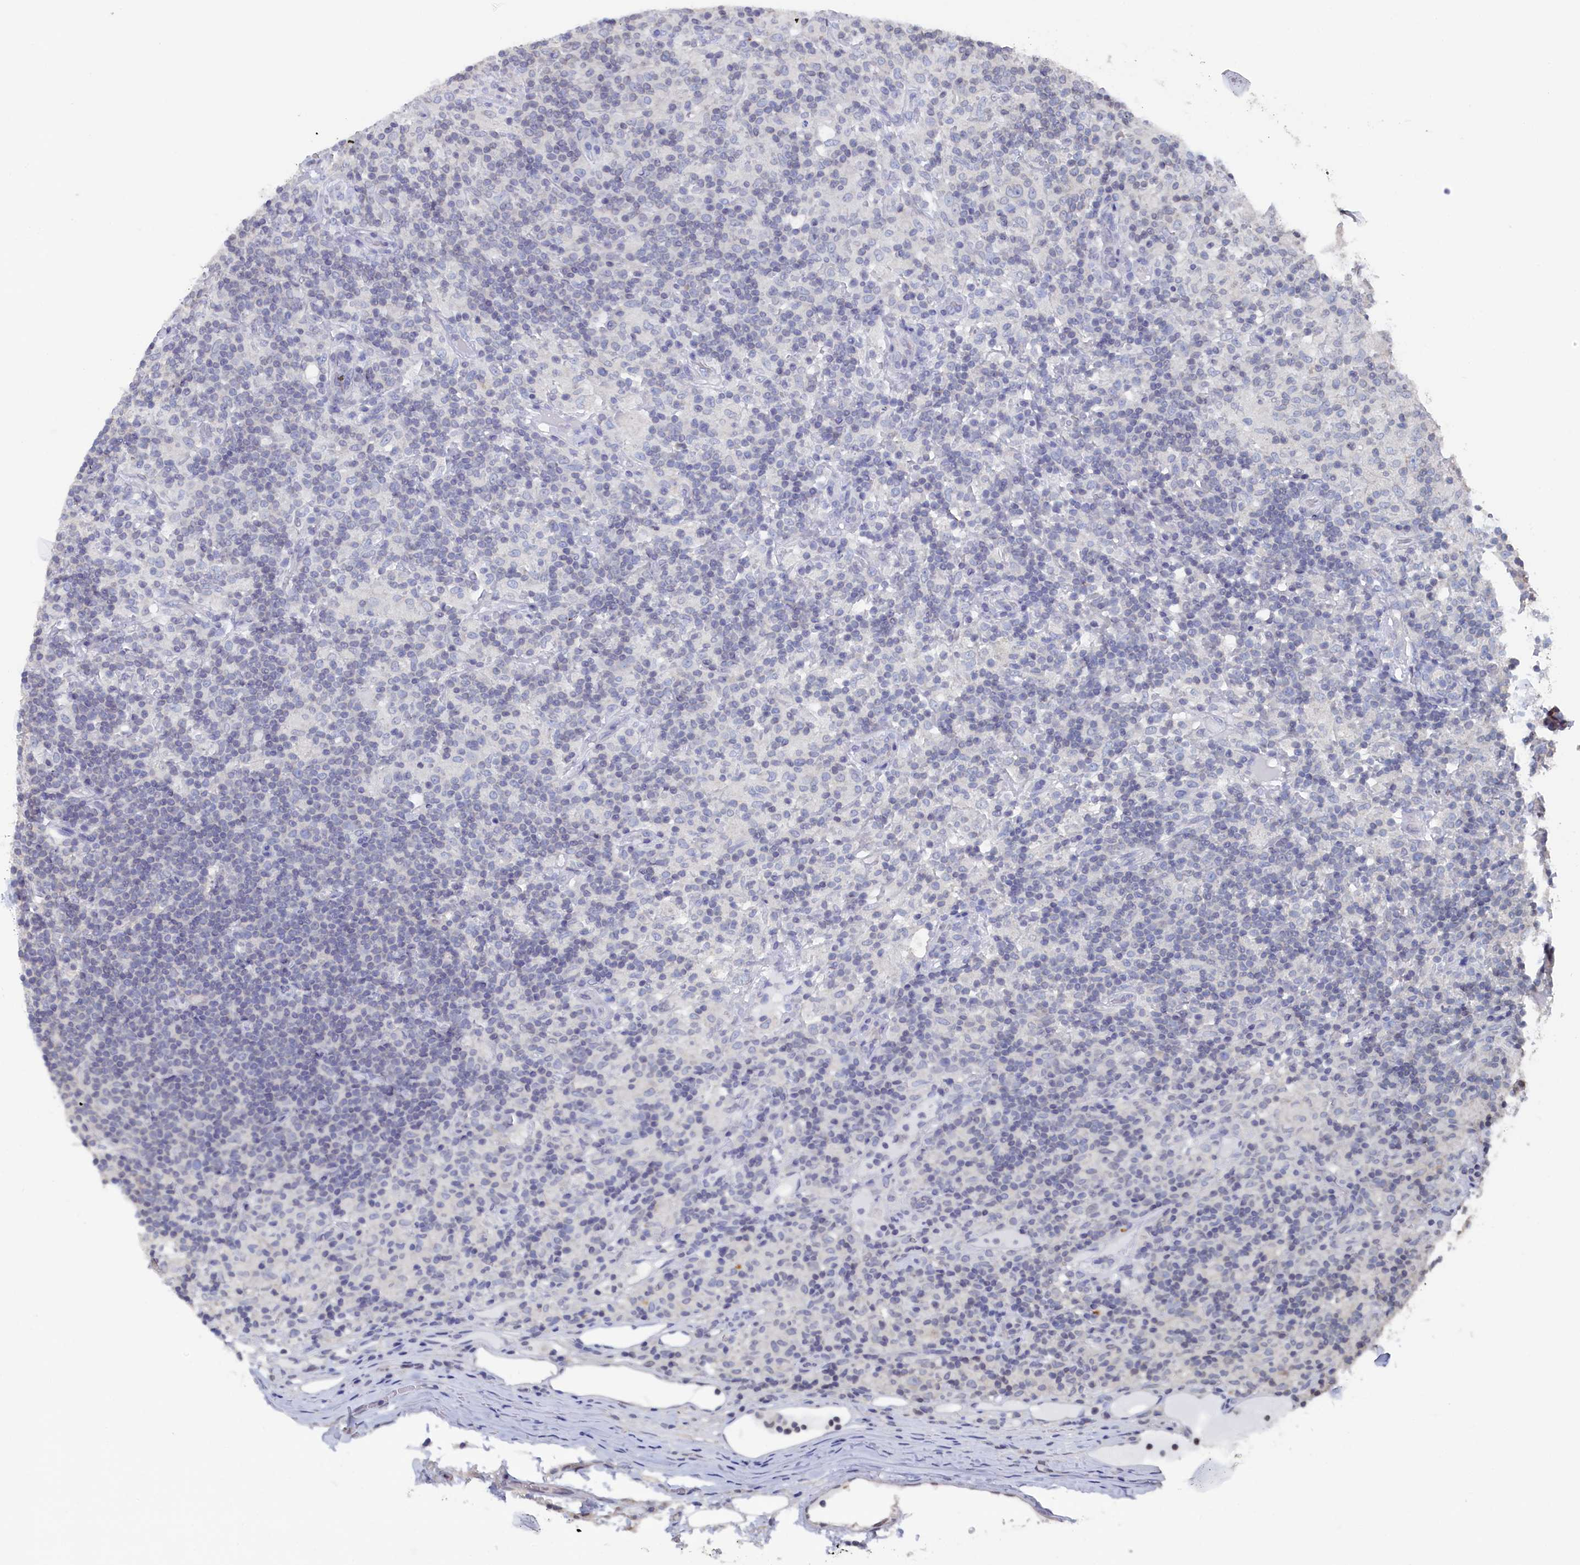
{"staining": {"intensity": "negative", "quantity": "none", "location": "none"}, "tissue": "lymphoma", "cell_type": "Tumor cells", "image_type": "cancer", "snomed": [{"axis": "morphology", "description": "Hodgkin's disease, NOS"}, {"axis": "topography", "description": "Lymph node"}], "caption": "This is a image of immunohistochemistry (IHC) staining of lymphoma, which shows no positivity in tumor cells.", "gene": "C11orf54", "patient": {"sex": "male", "age": 70}}